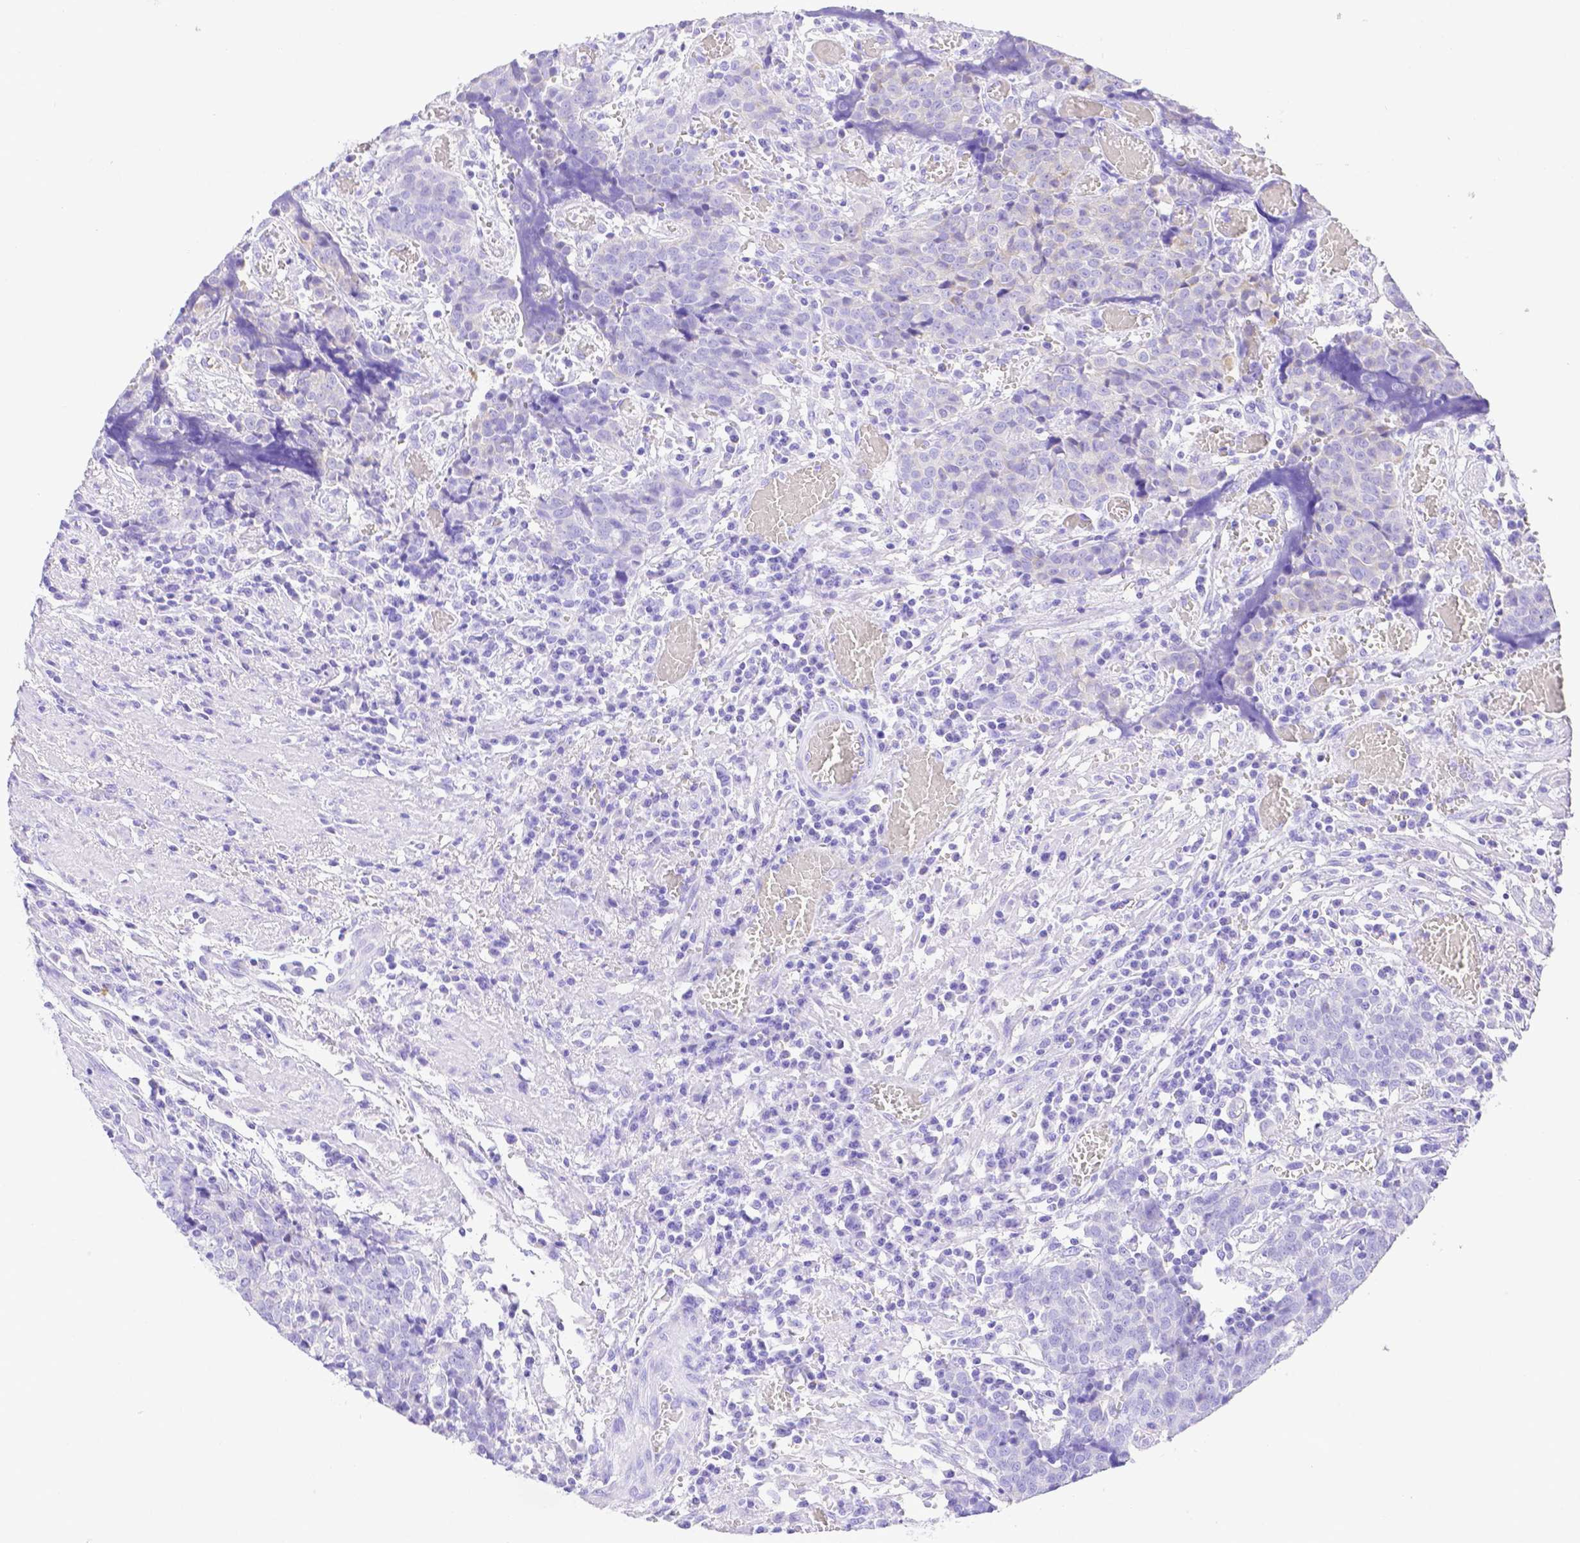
{"staining": {"intensity": "negative", "quantity": "none", "location": "none"}, "tissue": "prostate cancer", "cell_type": "Tumor cells", "image_type": "cancer", "snomed": [{"axis": "morphology", "description": "Adenocarcinoma, High grade"}, {"axis": "topography", "description": "Prostate and seminal vesicle, NOS"}], "caption": "This is an IHC micrograph of human prostate adenocarcinoma (high-grade). There is no staining in tumor cells.", "gene": "SMR3A", "patient": {"sex": "male", "age": 60}}